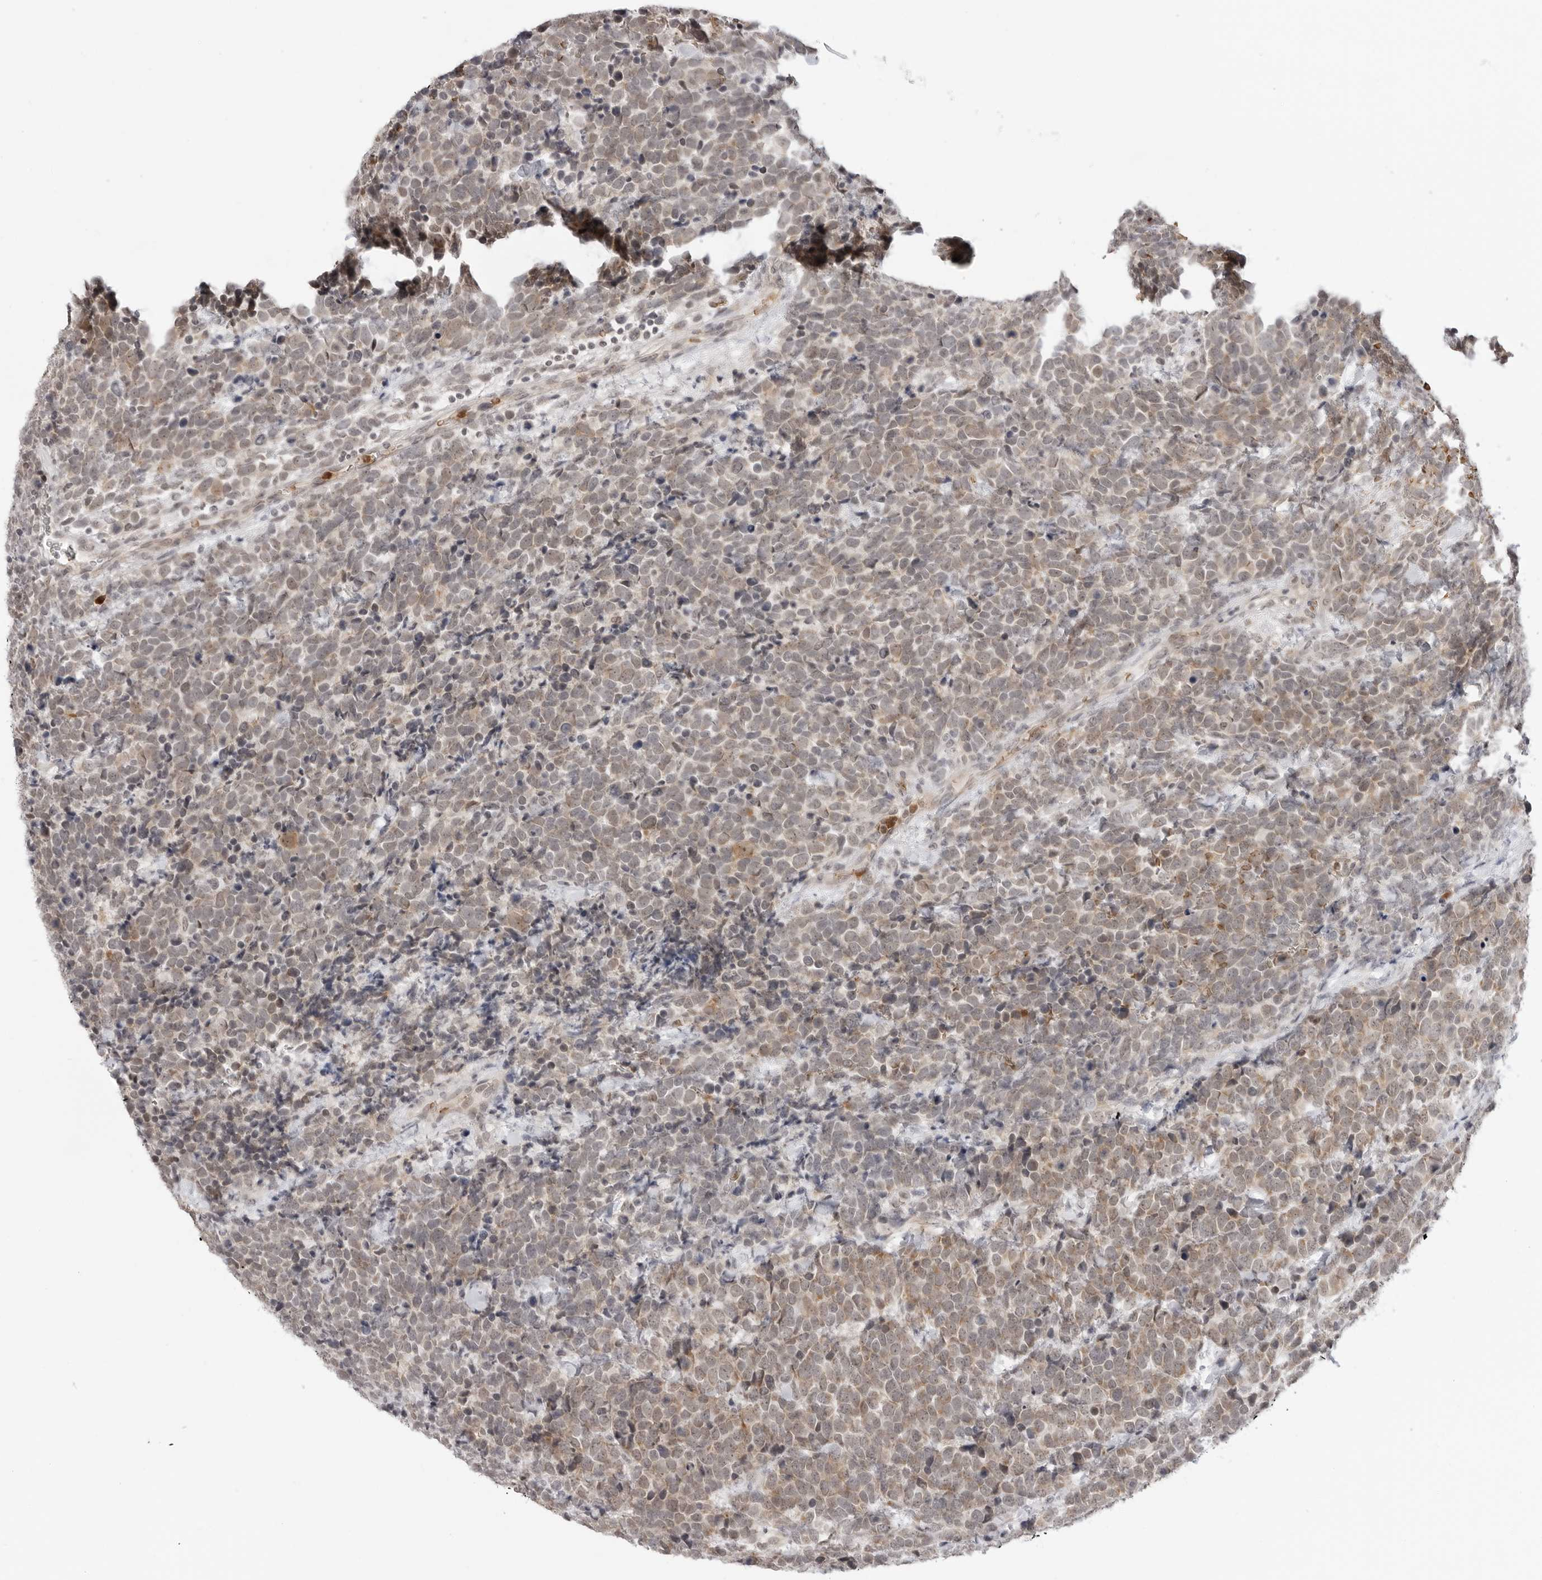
{"staining": {"intensity": "weak", "quantity": ">75%", "location": "cytoplasmic/membranous"}, "tissue": "urothelial cancer", "cell_type": "Tumor cells", "image_type": "cancer", "snomed": [{"axis": "morphology", "description": "Urothelial carcinoma, High grade"}, {"axis": "topography", "description": "Urinary bladder"}], "caption": "Urothelial cancer tissue exhibits weak cytoplasmic/membranous staining in about >75% of tumor cells", "gene": "SUGCT", "patient": {"sex": "female", "age": 82}}